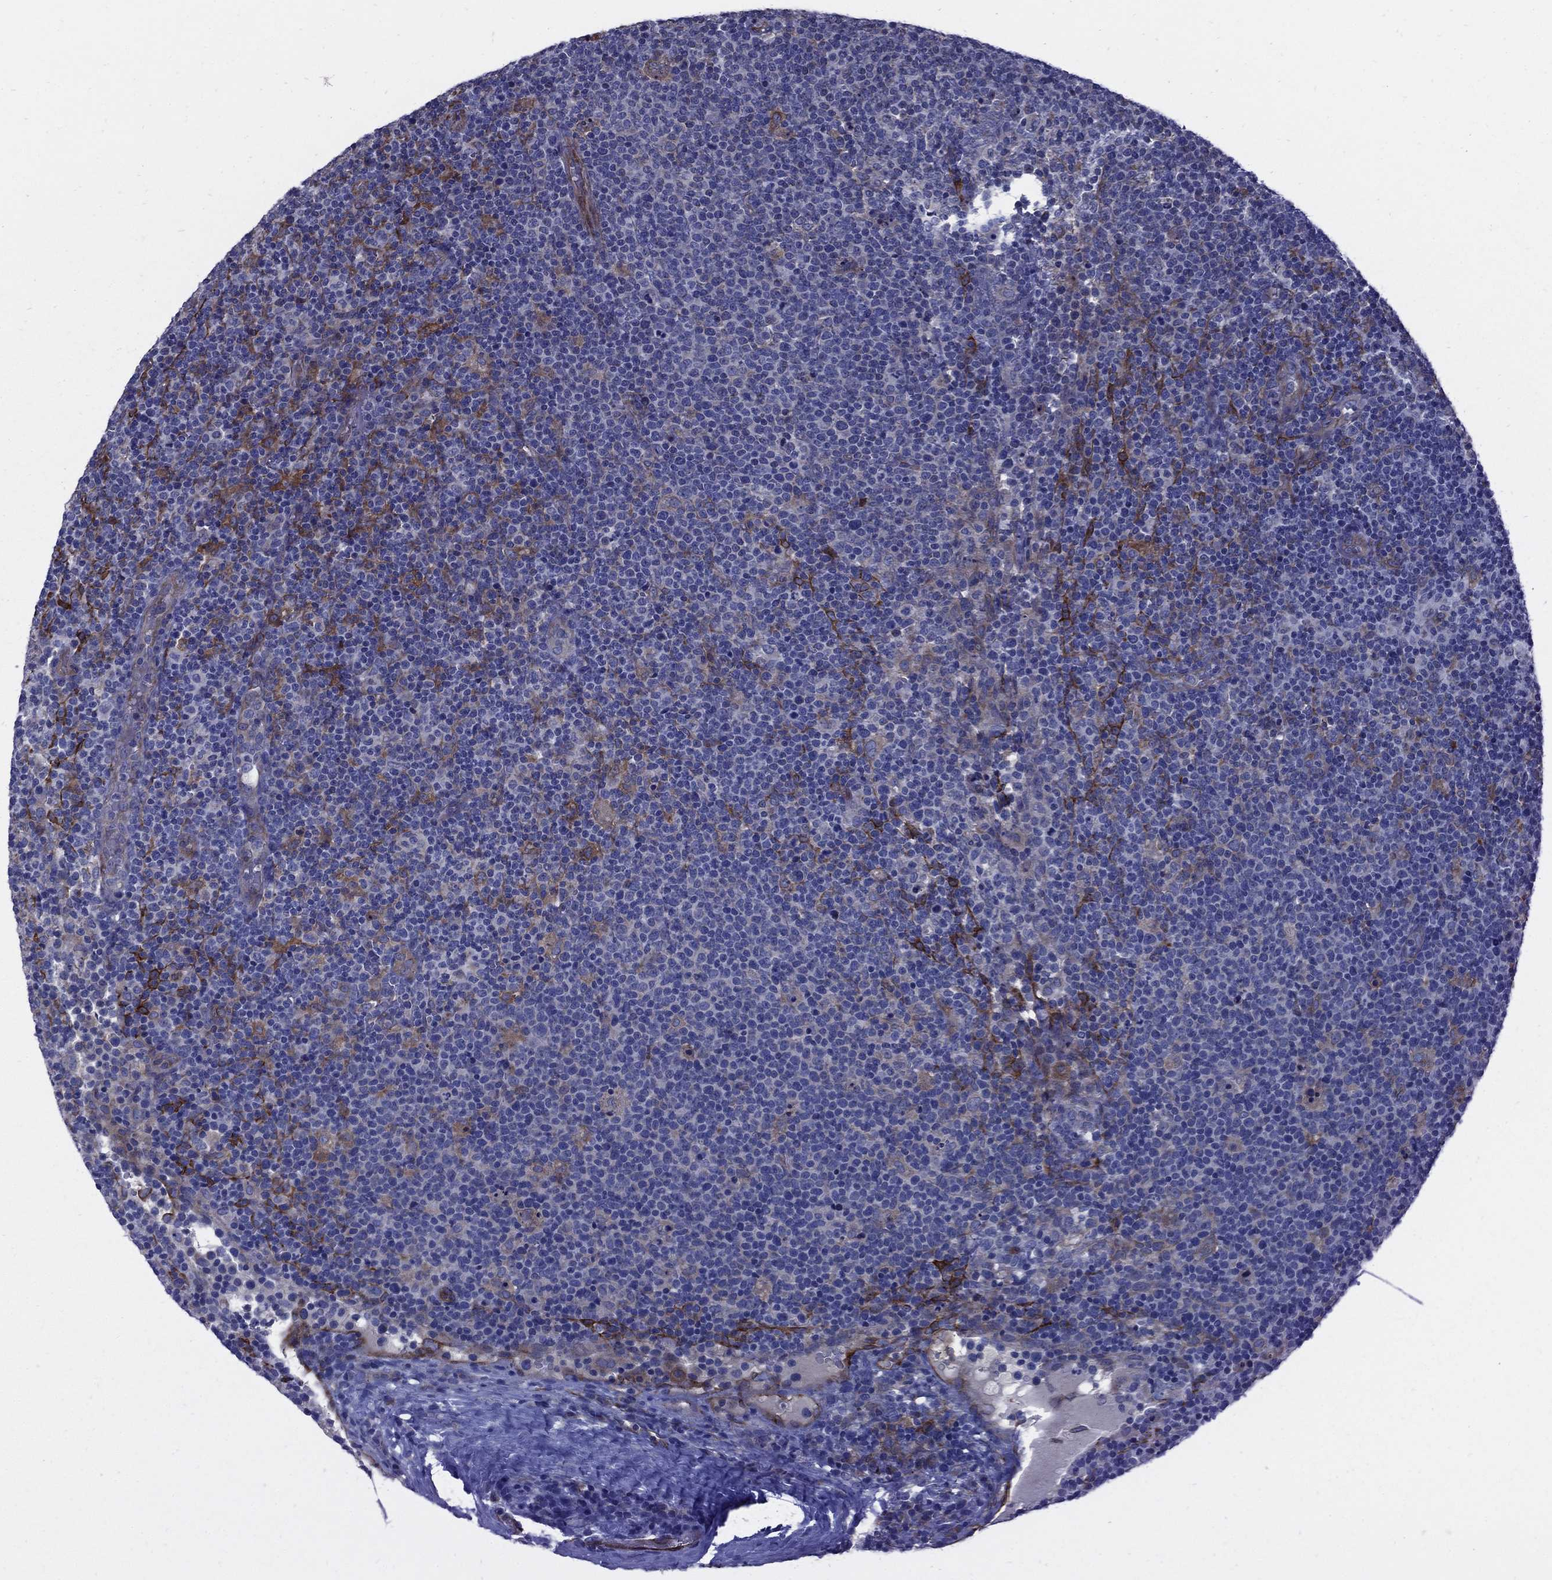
{"staining": {"intensity": "negative", "quantity": "none", "location": "none"}, "tissue": "lymphoma", "cell_type": "Tumor cells", "image_type": "cancer", "snomed": [{"axis": "morphology", "description": "Malignant lymphoma, non-Hodgkin's type, High grade"}, {"axis": "topography", "description": "Lymph node"}], "caption": "Tumor cells are negative for protein expression in human lymphoma.", "gene": "EMP2", "patient": {"sex": "male", "age": 61}}